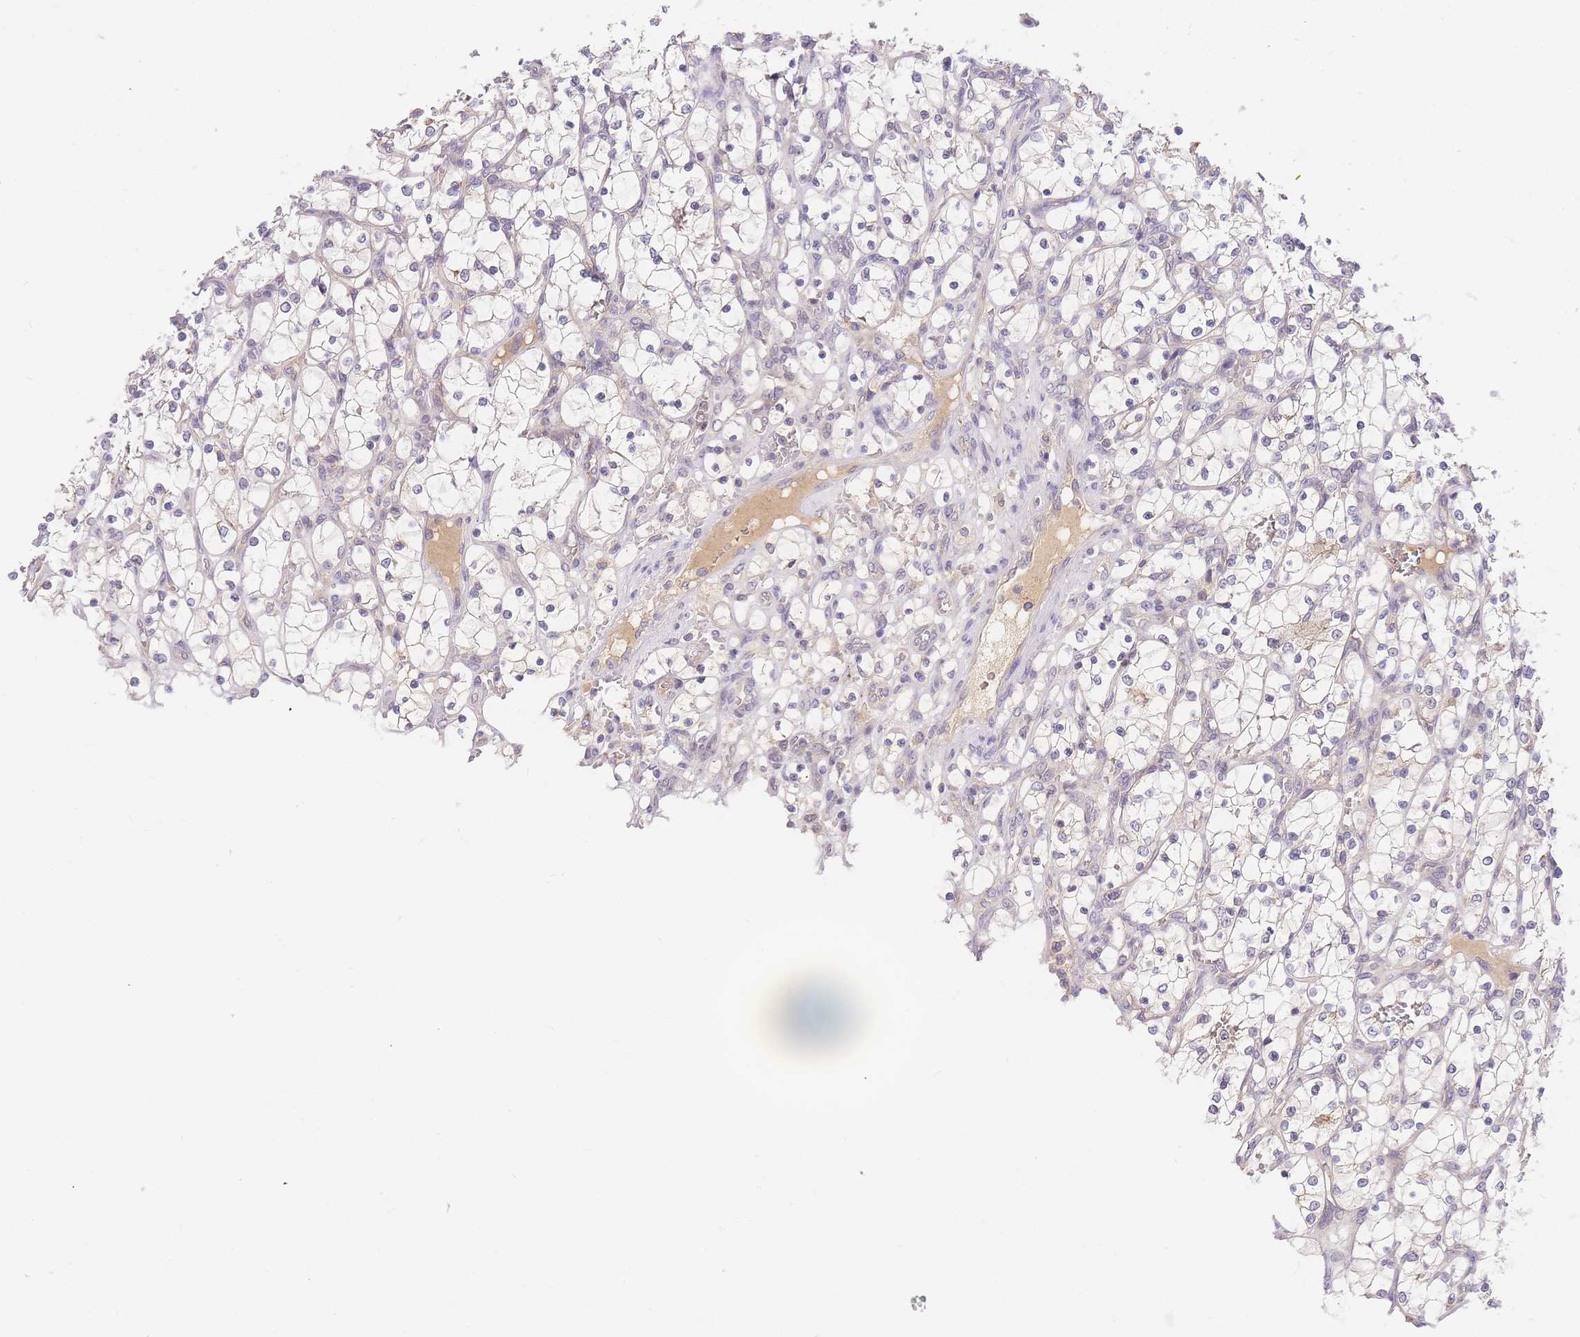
{"staining": {"intensity": "negative", "quantity": "none", "location": "none"}, "tissue": "renal cancer", "cell_type": "Tumor cells", "image_type": "cancer", "snomed": [{"axis": "morphology", "description": "Adenocarcinoma, NOS"}, {"axis": "topography", "description": "Kidney"}], "caption": "Renal cancer was stained to show a protein in brown. There is no significant positivity in tumor cells.", "gene": "ZNF577", "patient": {"sex": "female", "age": 69}}